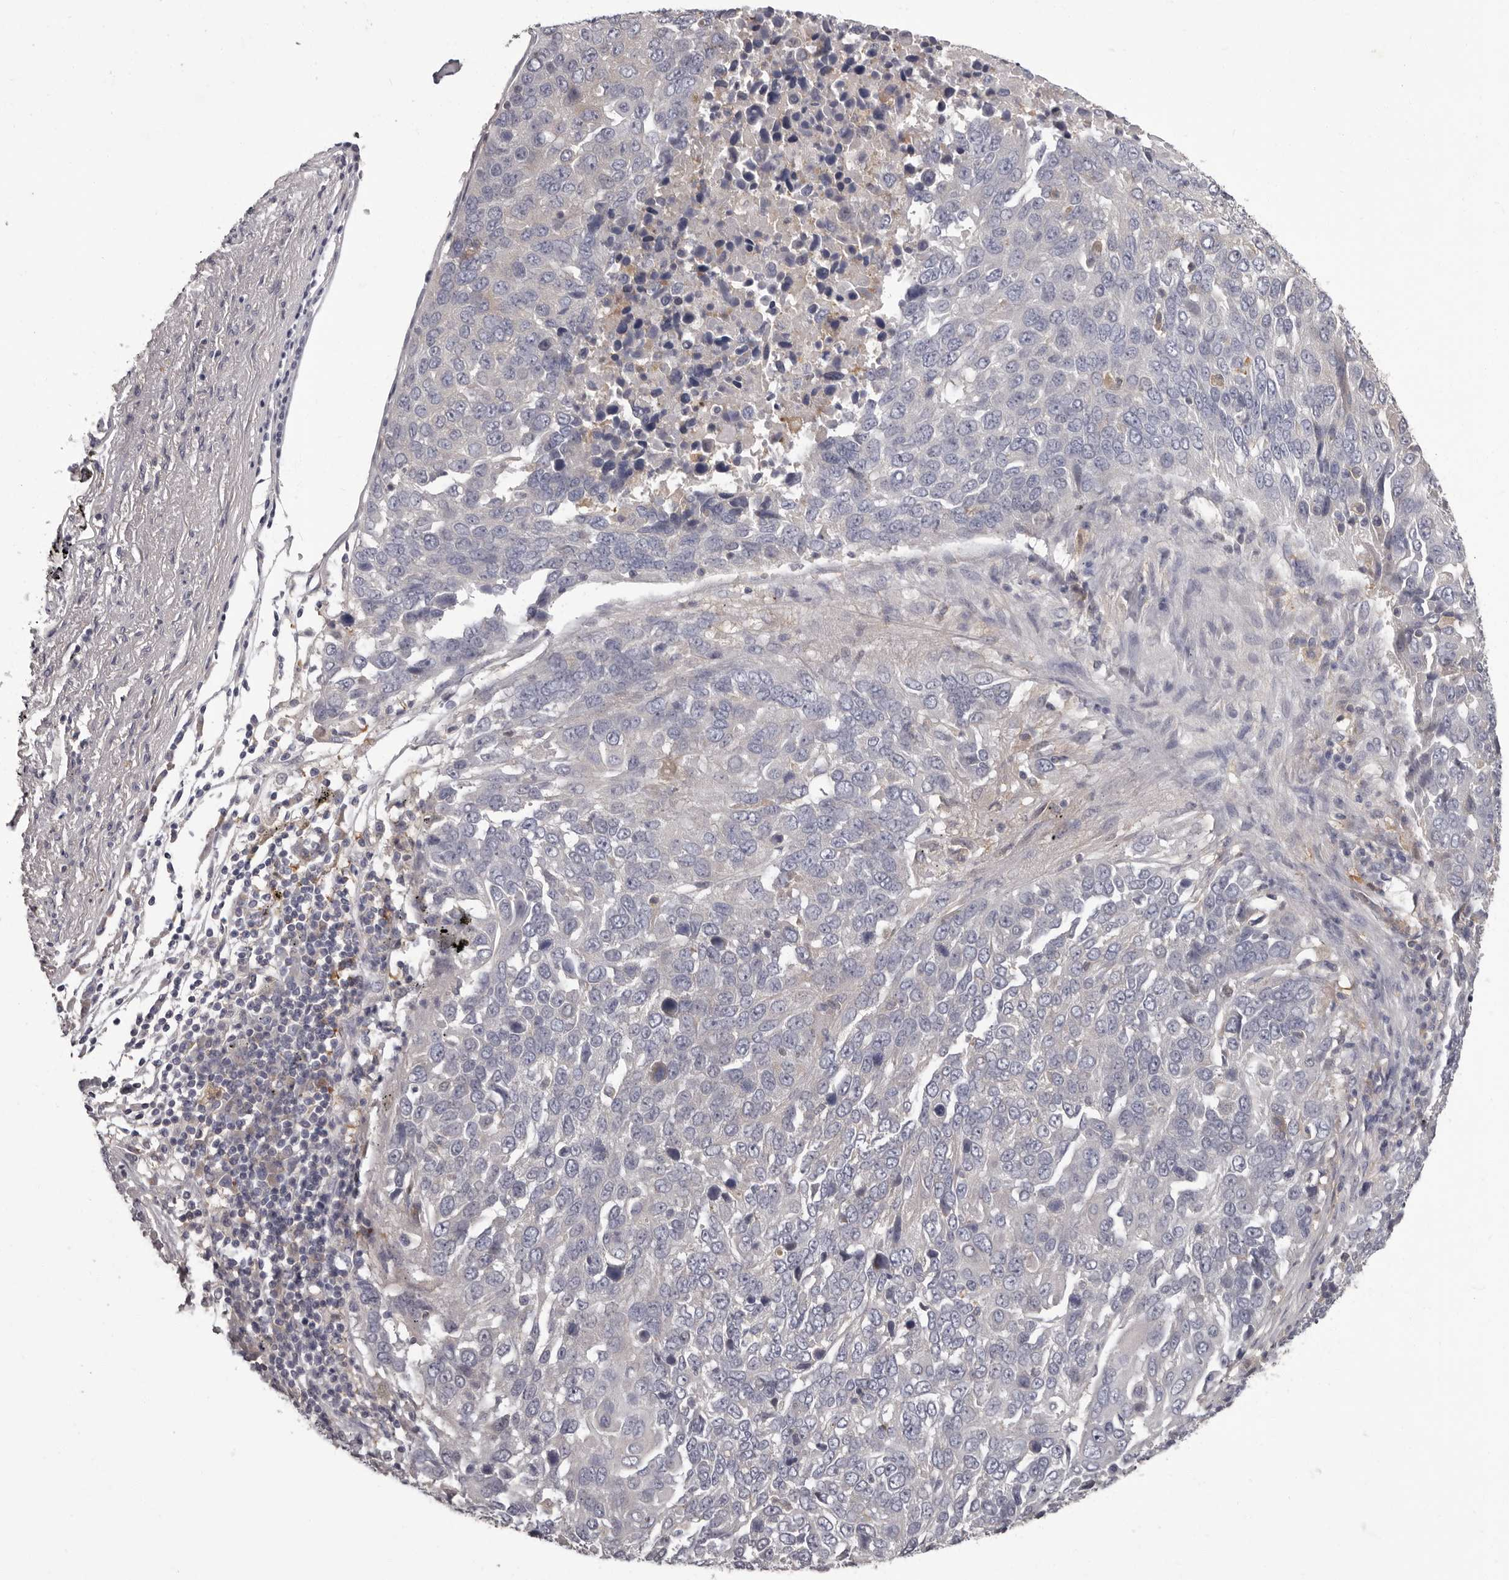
{"staining": {"intensity": "negative", "quantity": "none", "location": "none"}, "tissue": "lung cancer", "cell_type": "Tumor cells", "image_type": "cancer", "snomed": [{"axis": "morphology", "description": "Squamous cell carcinoma, NOS"}, {"axis": "topography", "description": "Lung"}], "caption": "Immunohistochemistry of human lung cancer (squamous cell carcinoma) reveals no staining in tumor cells.", "gene": "APEH", "patient": {"sex": "male", "age": 66}}